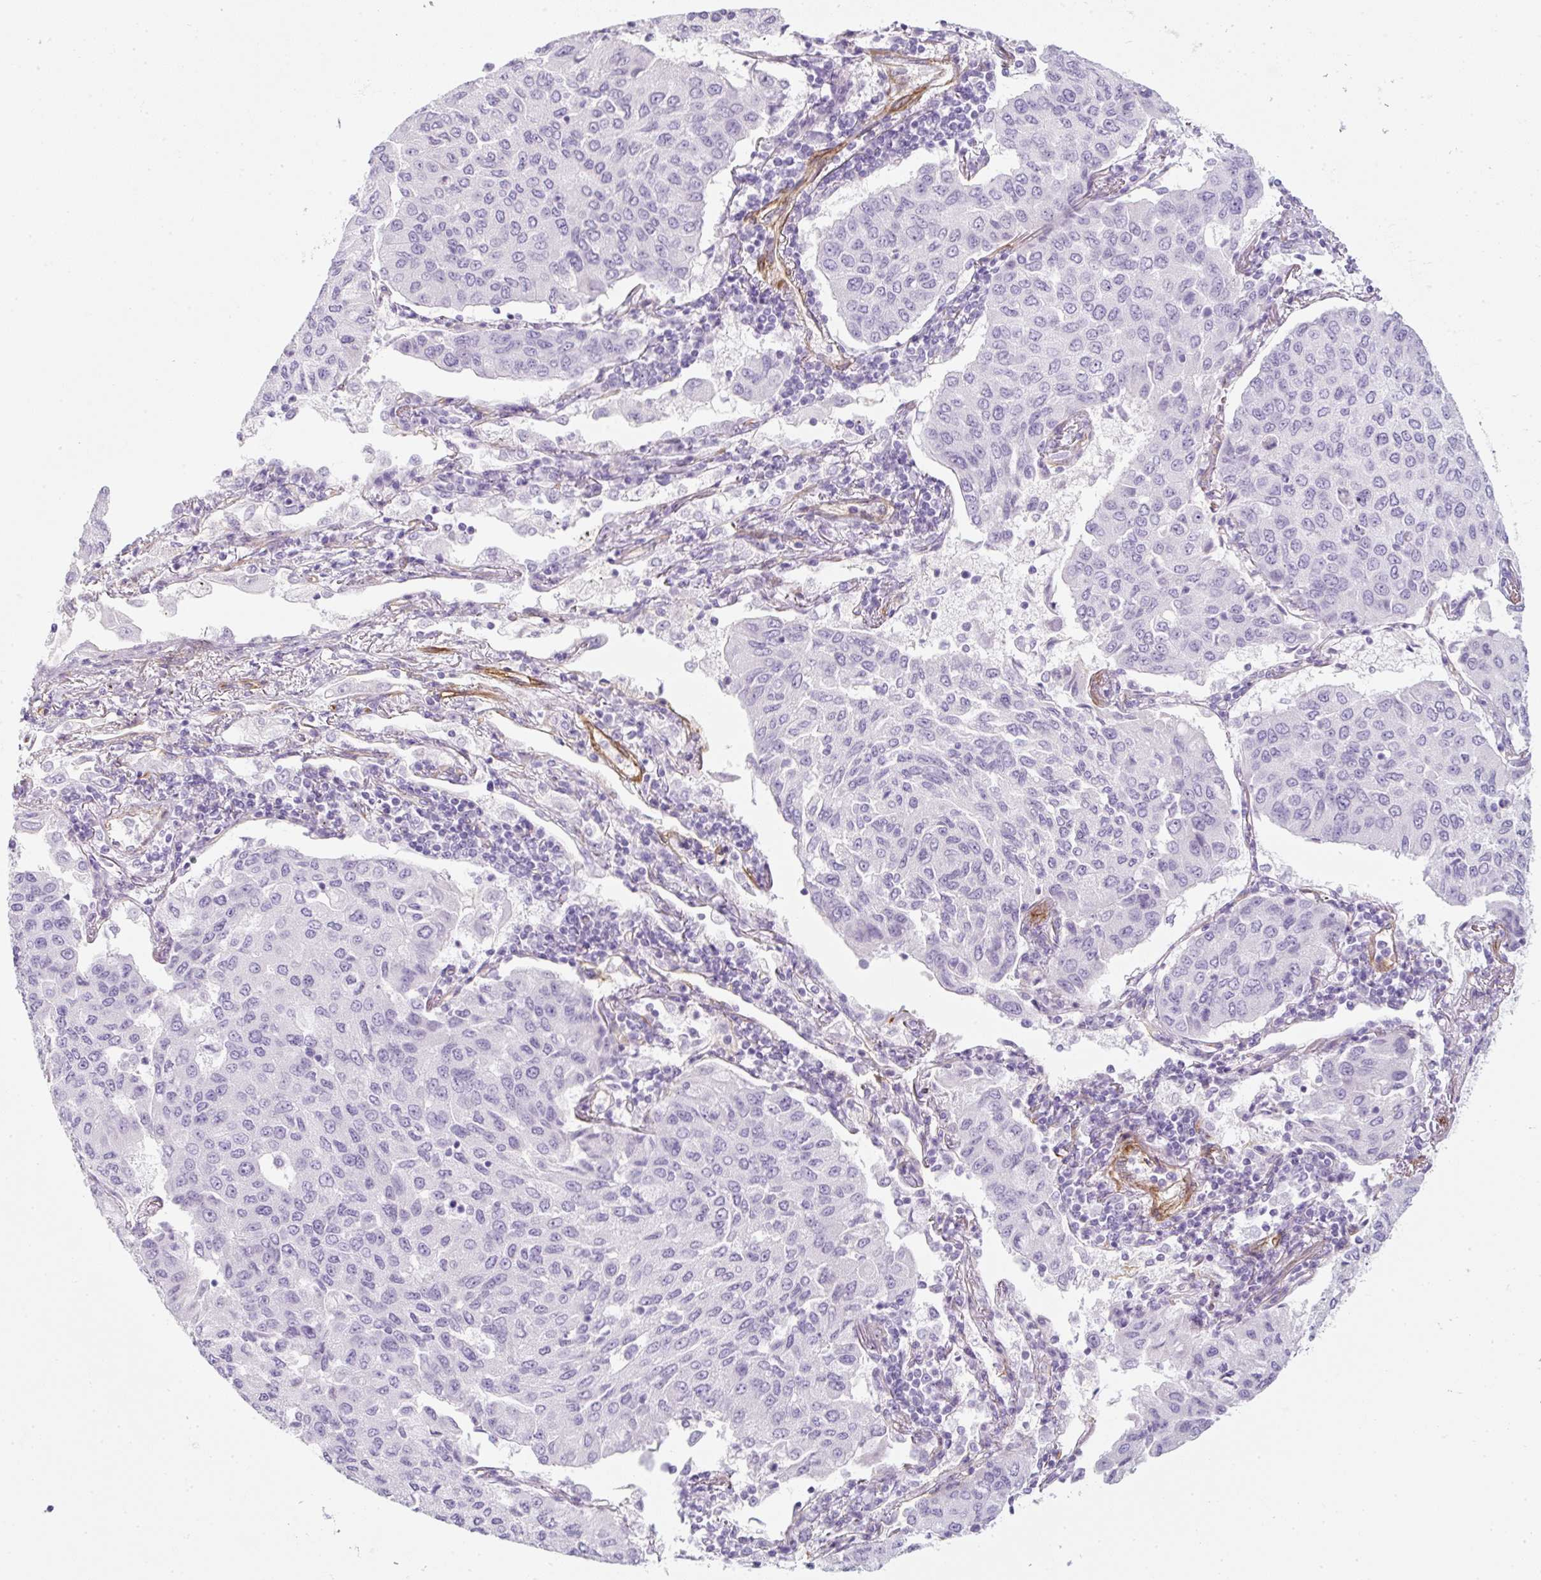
{"staining": {"intensity": "negative", "quantity": "none", "location": "none"}, "tissue": "lung cancer", "cell_type": "Tumor cells", "image_type": "cancer", "snomed": [{"axis": "morphology", "description": "Squamous cell carcinoma, NOS"}, {"axis": "topography", "description": "Lung"}], "caption": "This is an immunohistochemistry (IHC) histopathology image of lung squamous cell carcinoma. There is no expression in tumor cells.", "gene": "CAVIN3", "patient": {"sex": "male", "age": 74}}